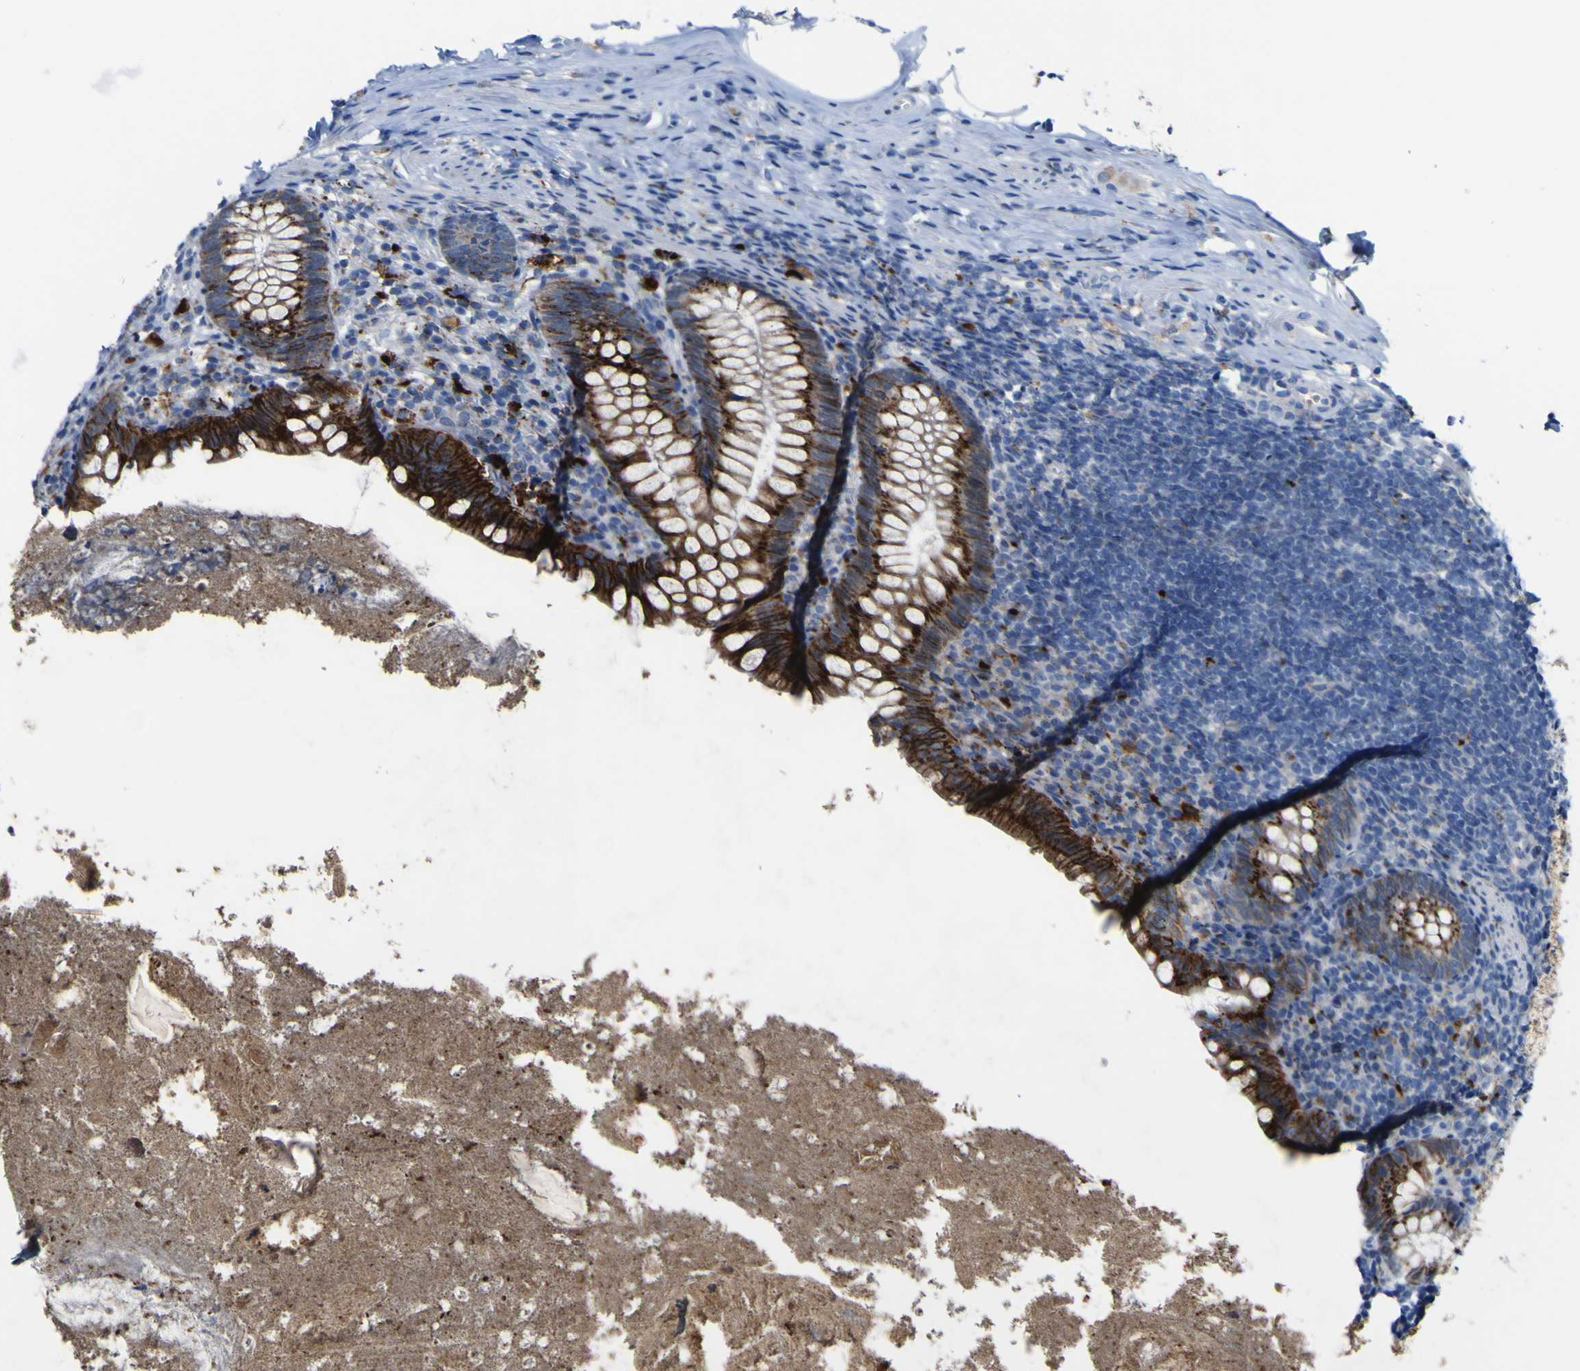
{"staining": {"intensity": "strong", "quantity": ">75%", "location": "cytoplasmic/membranous"}, "tissue": "appendix", "cell_type": "Glandular cells", "image_type": "normal", "snomed": [{"axis": "morphology", "description": "Normal tissue, NOS"}, {"axis": "topography", "description": "Appendix"}], "caption": "A micrograph of human appendix stained for a protein reveals strong cytoplasmic/membranous brown staining in glandular cells.", "gene": "PTPRF", "patient": {"sex": "male", "age": 52}}